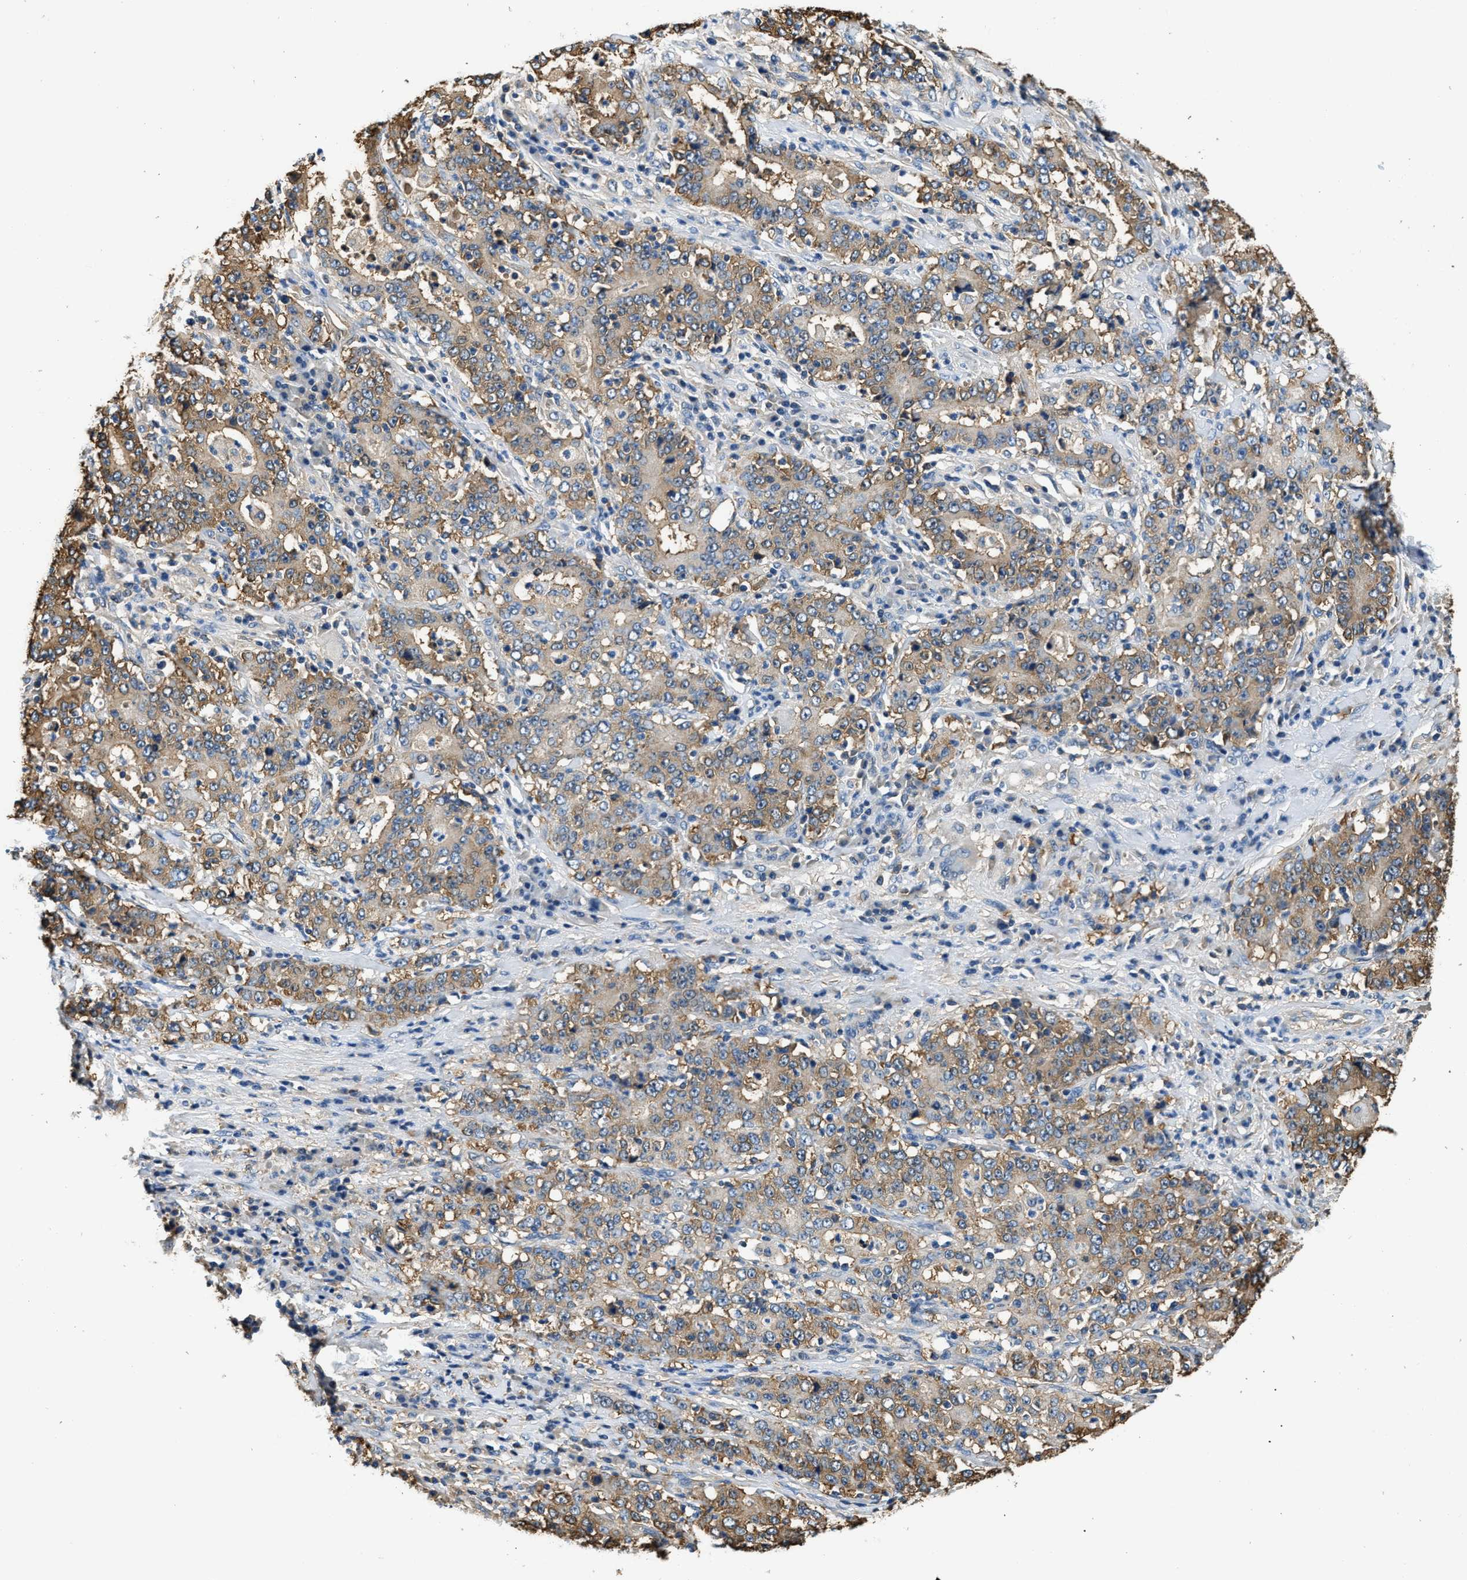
{"staining": {"intensity": "moderate", "quantity": ">75%", "location": "cytoplasmic/membranous"}, "tissue": "stomach cancer", "cell_type": "Tumor cells", "image_type": "cancer", "snomed": [{"axis": "morphology", "description": "Normal tissue, NOS"}, {"axis": "morphology", "description": "Adenocarcinoma, NOS"}, {"axis": "topography", "description": "Stomach, upper"}, {"axis": "topography", "description": "Stomach"}], "caption": "A micrograph of stomach adenocarcinoma stained for a protein shows moderate cytoplasmic/membranous brown staining in tumor cells.", "gene": "PPP2R1B", "patient": {"sex": "male", "age": 59}}